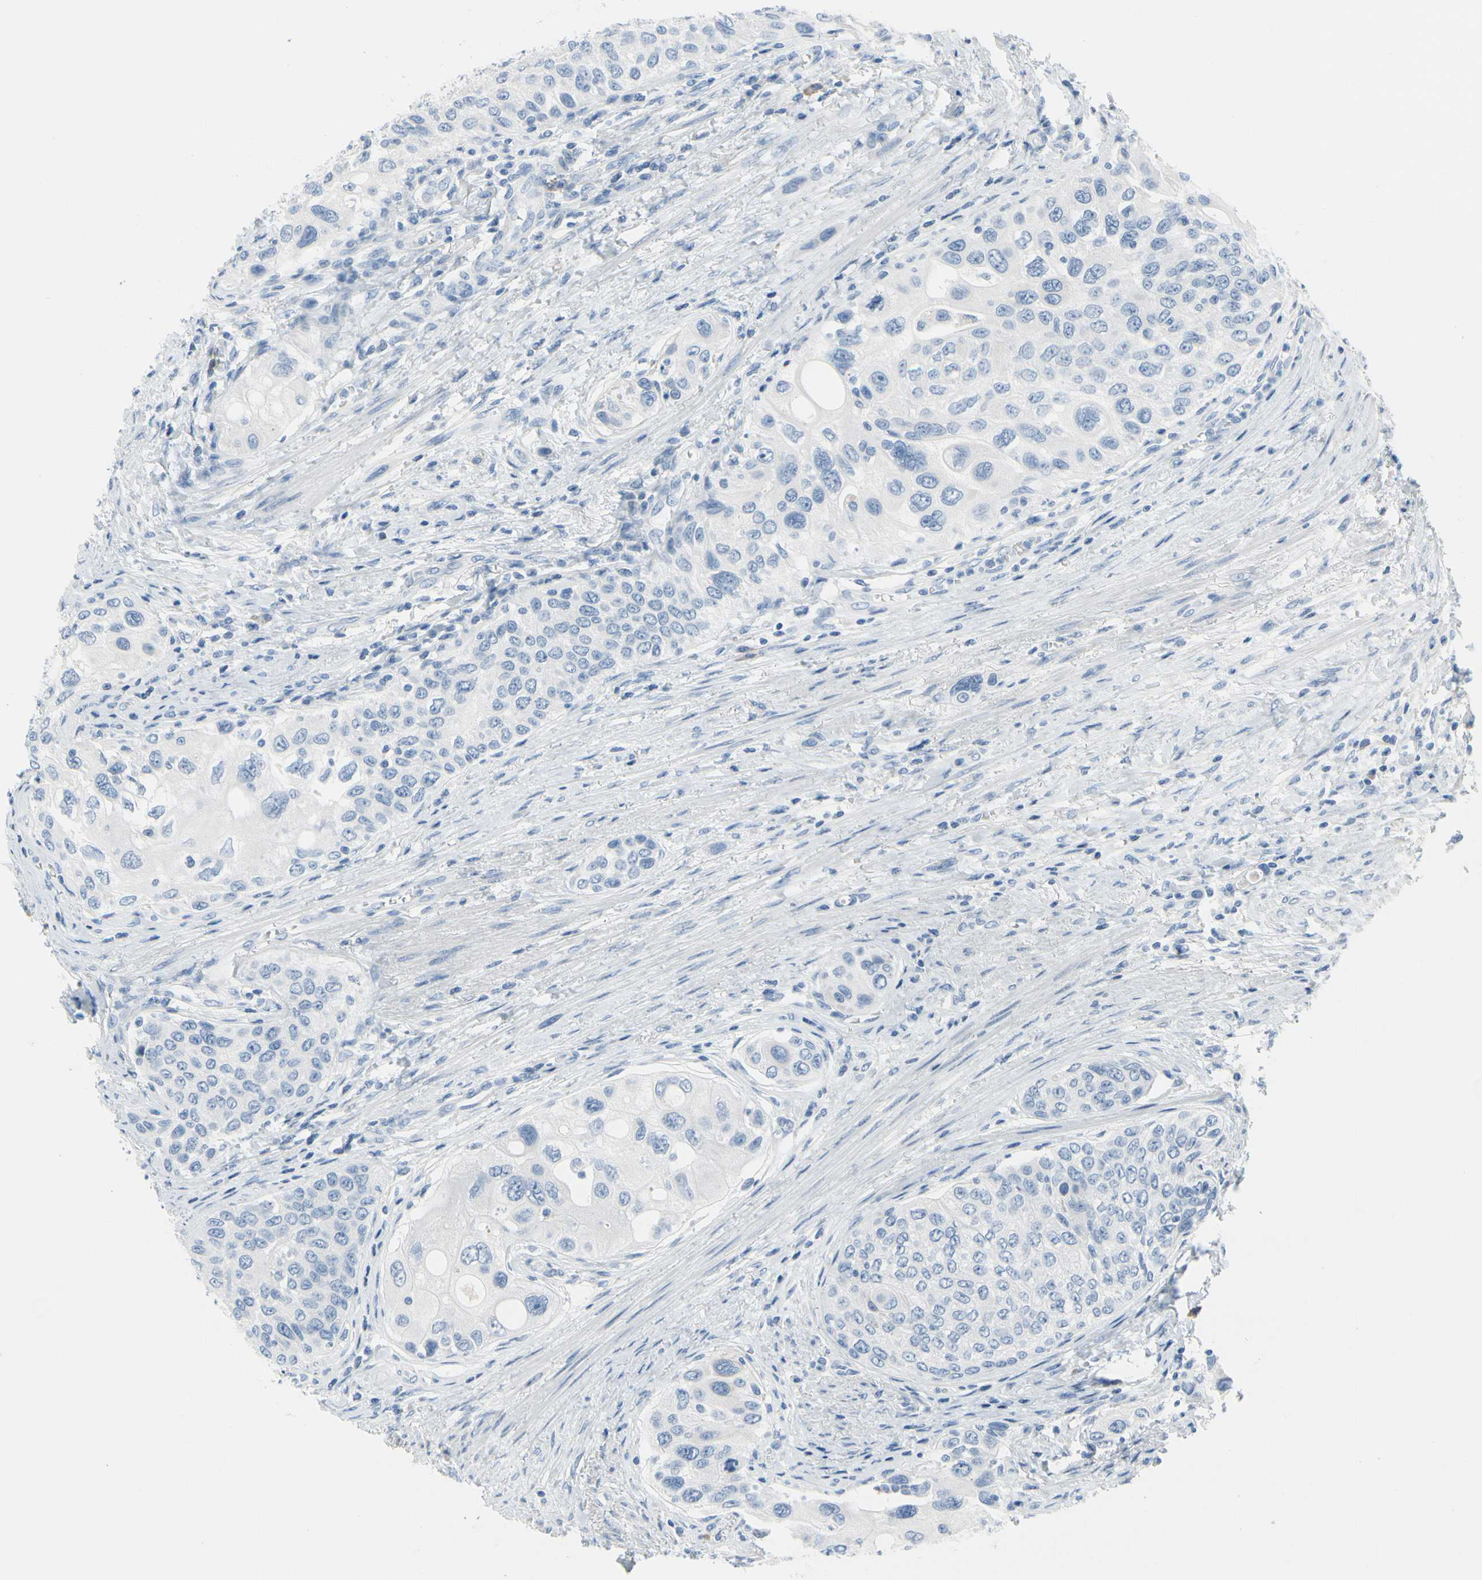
{"staining": {"intensity": "negative", "quantity": "none", "location": "none"}, "tissue": "urothelial cancer", "cell_type": "Tumor cells", "image_type": "cancer", "snomed": [{"axis": "morphology", "description": "Urothelial carcinoma, High grade"}, {"axis": "topography", "description": "Urinary bladder"}], "caption": "Image shows no protein expression in tumor cells of urothelial cancer tissue. The staining was performed using DAB (3,3'-diaminobenzidine) to visualize the protein expression in brown, while the nuclei were stained in blue with hematoxylin (Magnification: 20x).", "gene": "MUC5B", "patient": {"sex": "female", "age": 56}}